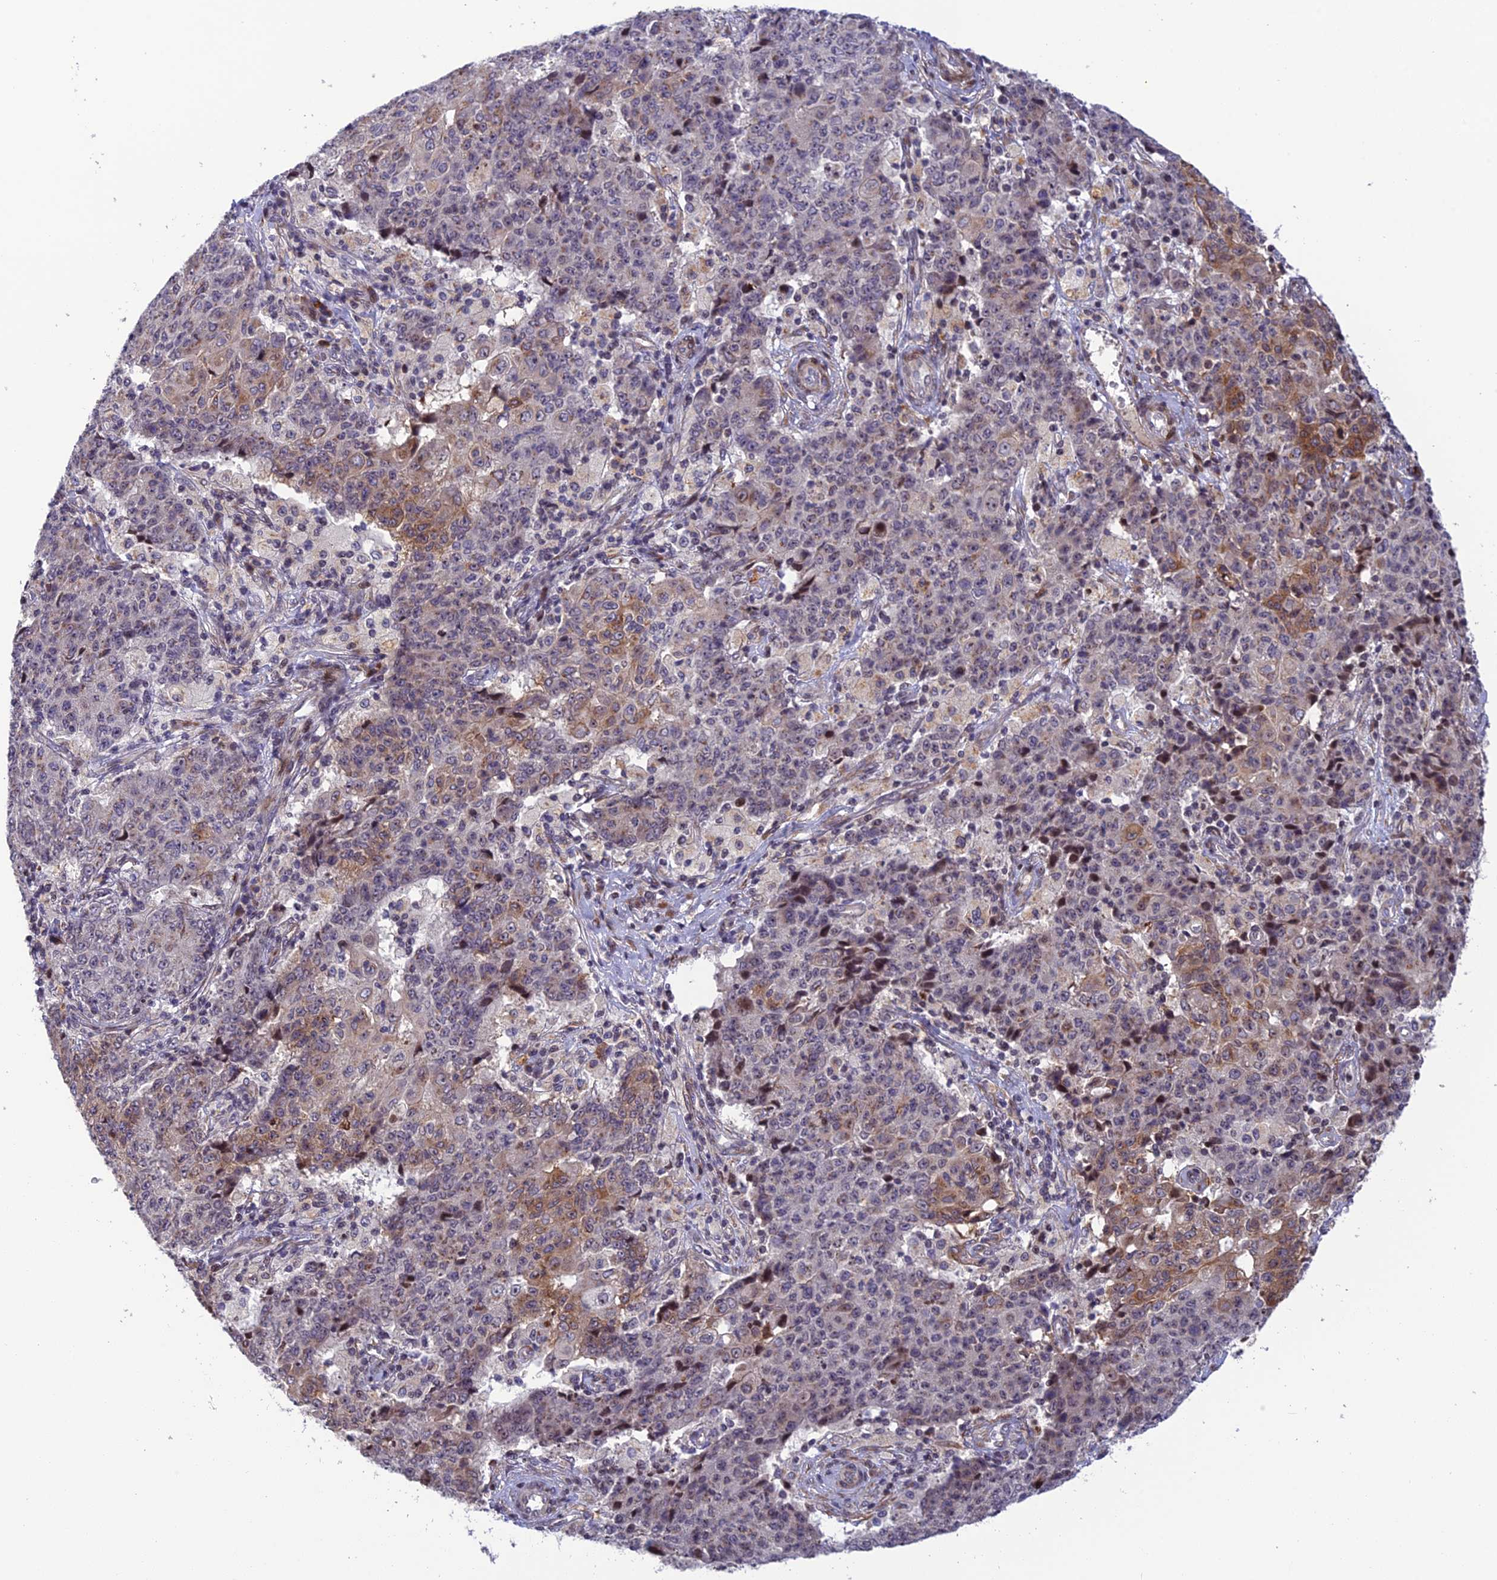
{"staining": {"intensity": "moderate", "quantity": "<25%", "location": "cytoplasmic/membranous"}, "tissue": "ovarian cancer", "cell_type": "Tumor cells", "image_type": "cancer", "snomed": [{"axis": "morphology", "description": "Carcinoma, endometroid"}, {"axis": "topography", "description": "Ovary"}], "caption": "High-magnification brightfield microscopy of ovarian cancer stained with DAB (3,3'-diaminobenzidine) (brown) and counterstained with hematoxylin (blue). tumor cells exhibit moderate cytoplasmic/membranous expression is seen in about<25% of cells. The protein is shown in brown color, while the nuclei are stained blue.", "gene": "SMIM7", "patient": {"sex": "female", "age": 42}}